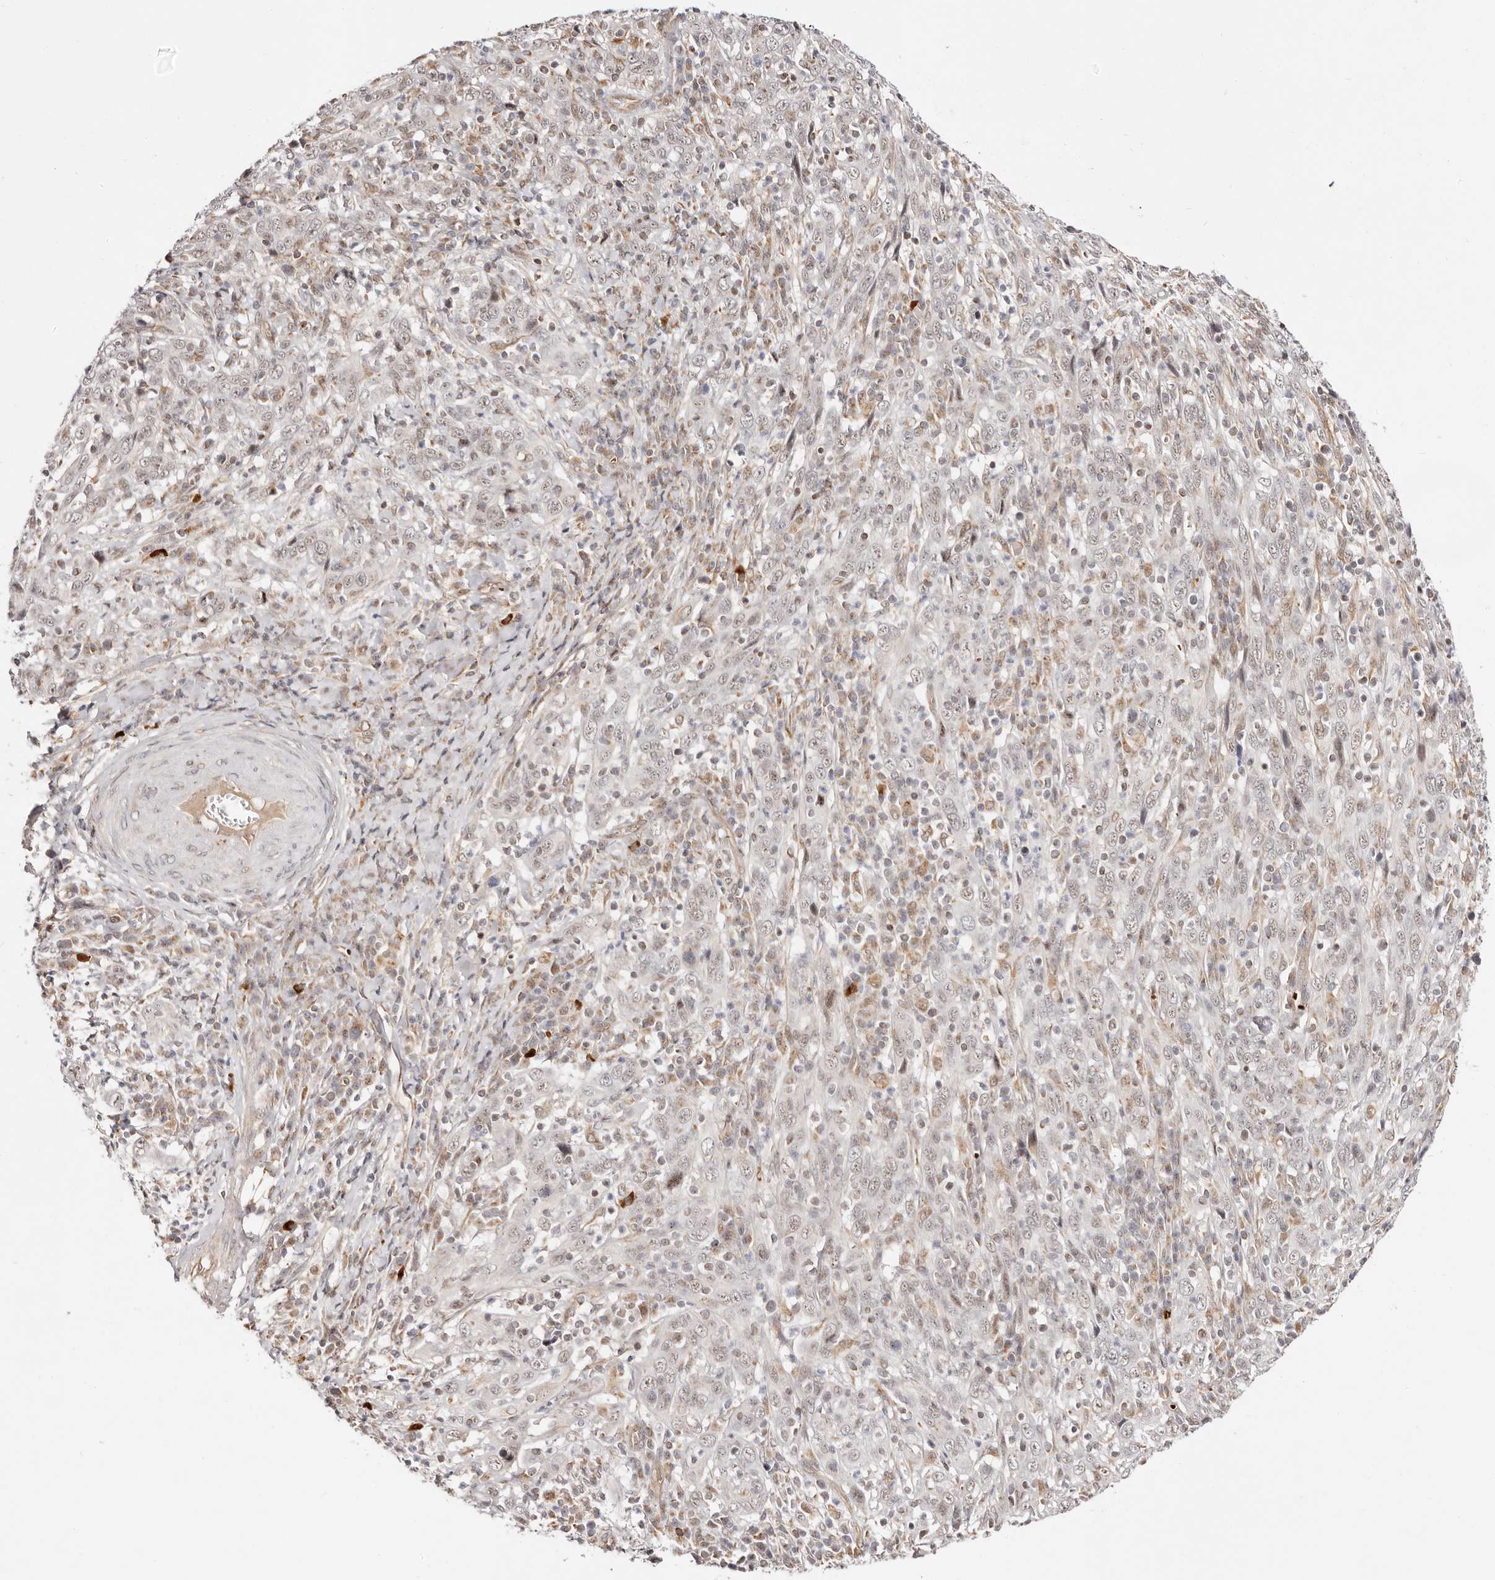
{"staining": {"intensity": "weak", "quantity": ">75%", "location": "nuclear"}, "tissue": "cervical cancer", "cell_type": "Tumor cells", "image_type": "cancer", "snomed": [{"axis": "morphology", "description": "Squamous cell carcinoma, NOS"}, {"axis": "topography", "description": "Cervix"}], "caption": "The immunohistochemical stain highlights weak nuclear positivity in tumor cells of squamous cell carcinoma (cervical) tissue.", "gene": "WRN", "patient": {"sex": "female", "age": 46}}